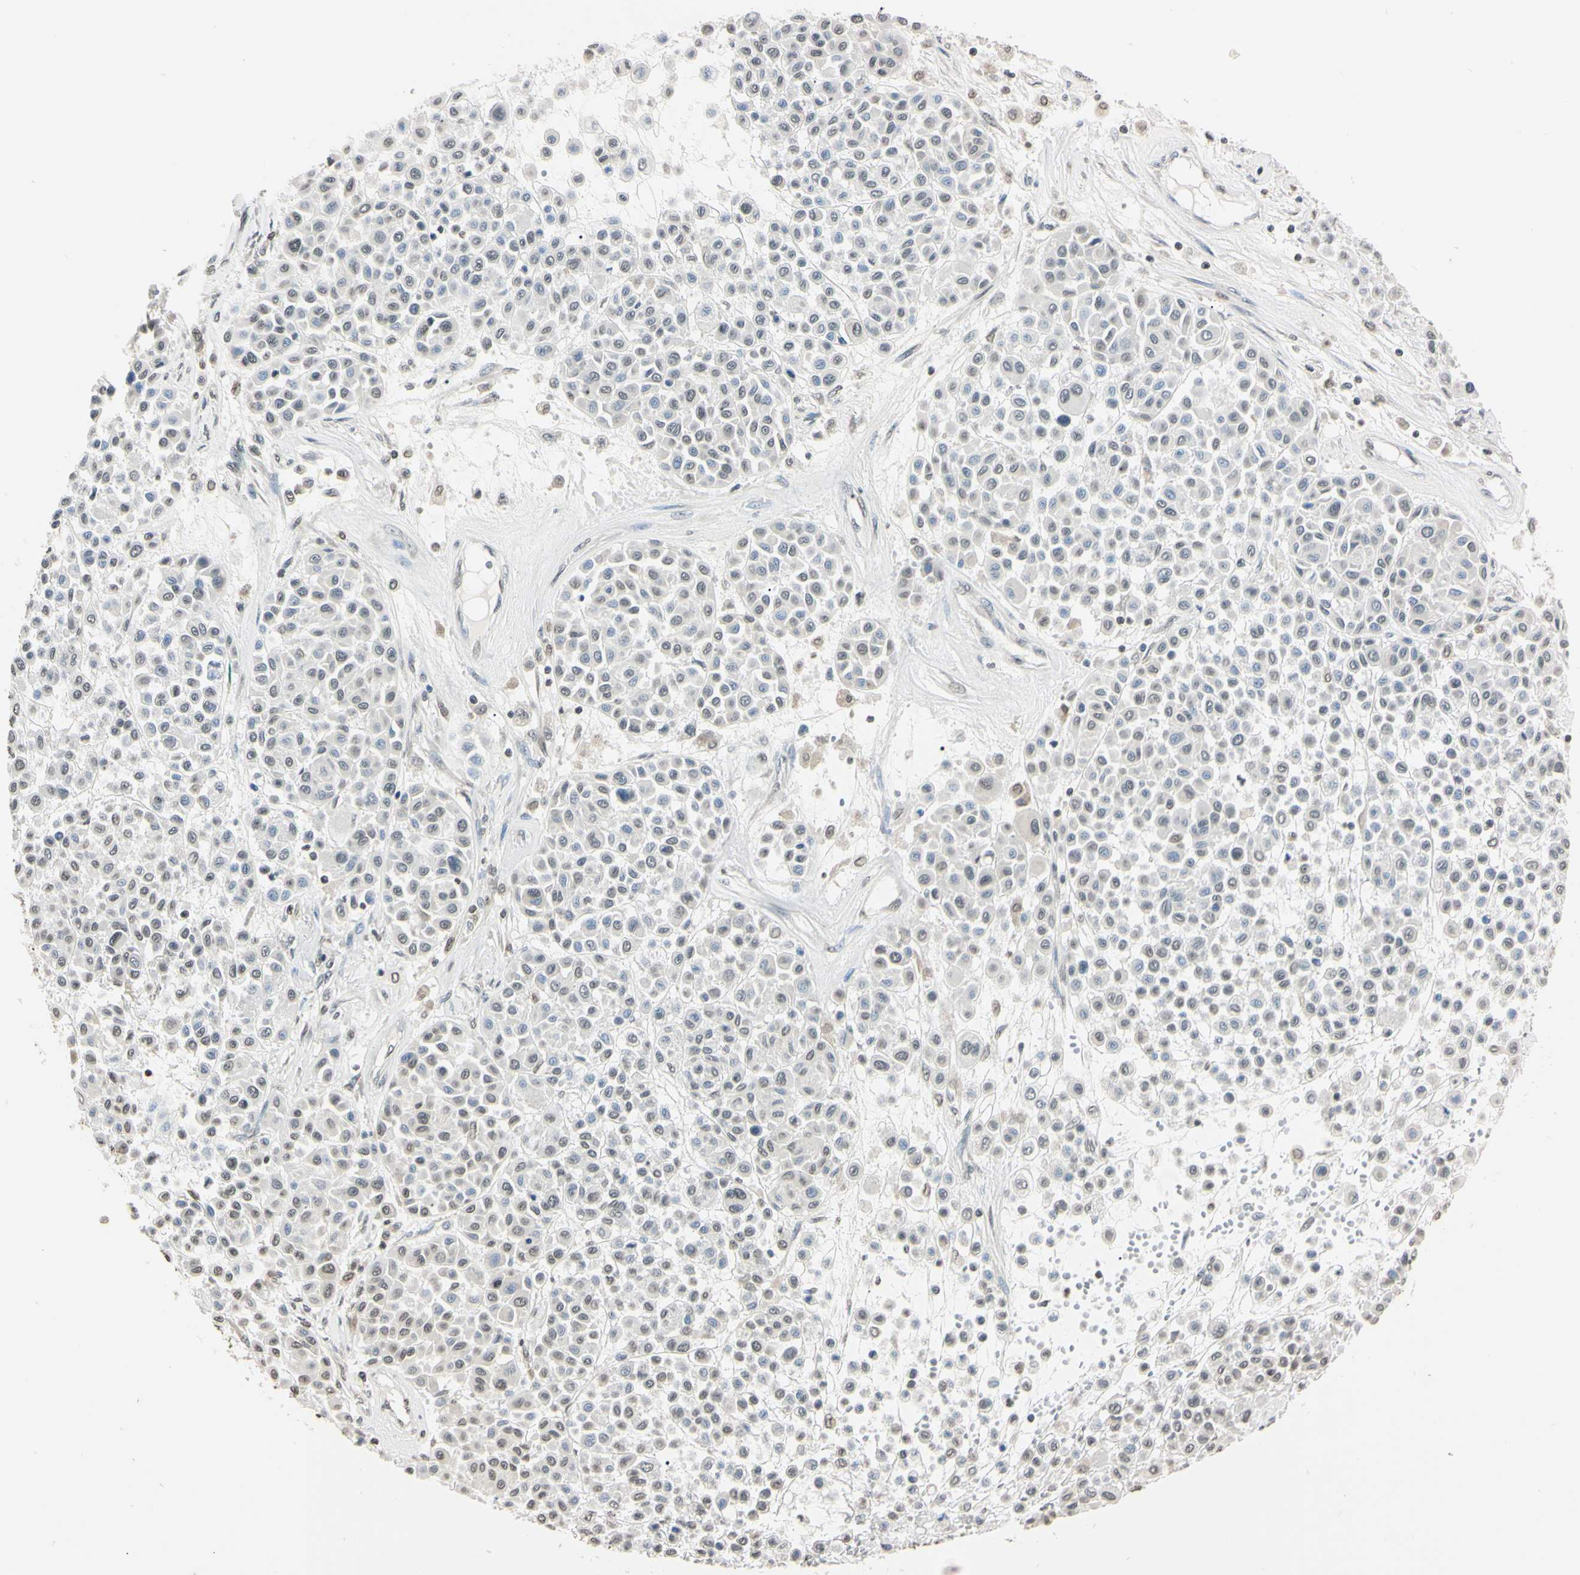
{"staining": {"intensity": "weak", "quantity": "25%-75%", "location": "nuclear"}, "tissue": "melanoma", "cell_type": "Tumor cells", "image_type": "cancer", "snomed": [{"axis": "morphology", "description": "Malignant melanoma, Metastatic site"}, {"axis": "topography", "description": "Soft tissue"}], "caption": "The image displays a brown stain indicating the presence of a protein in the nuclear of tumor cells in malignant melanoma (metastatic site).", "gene": "CDC45", "patient": {"sex": "male", "age": 41}}